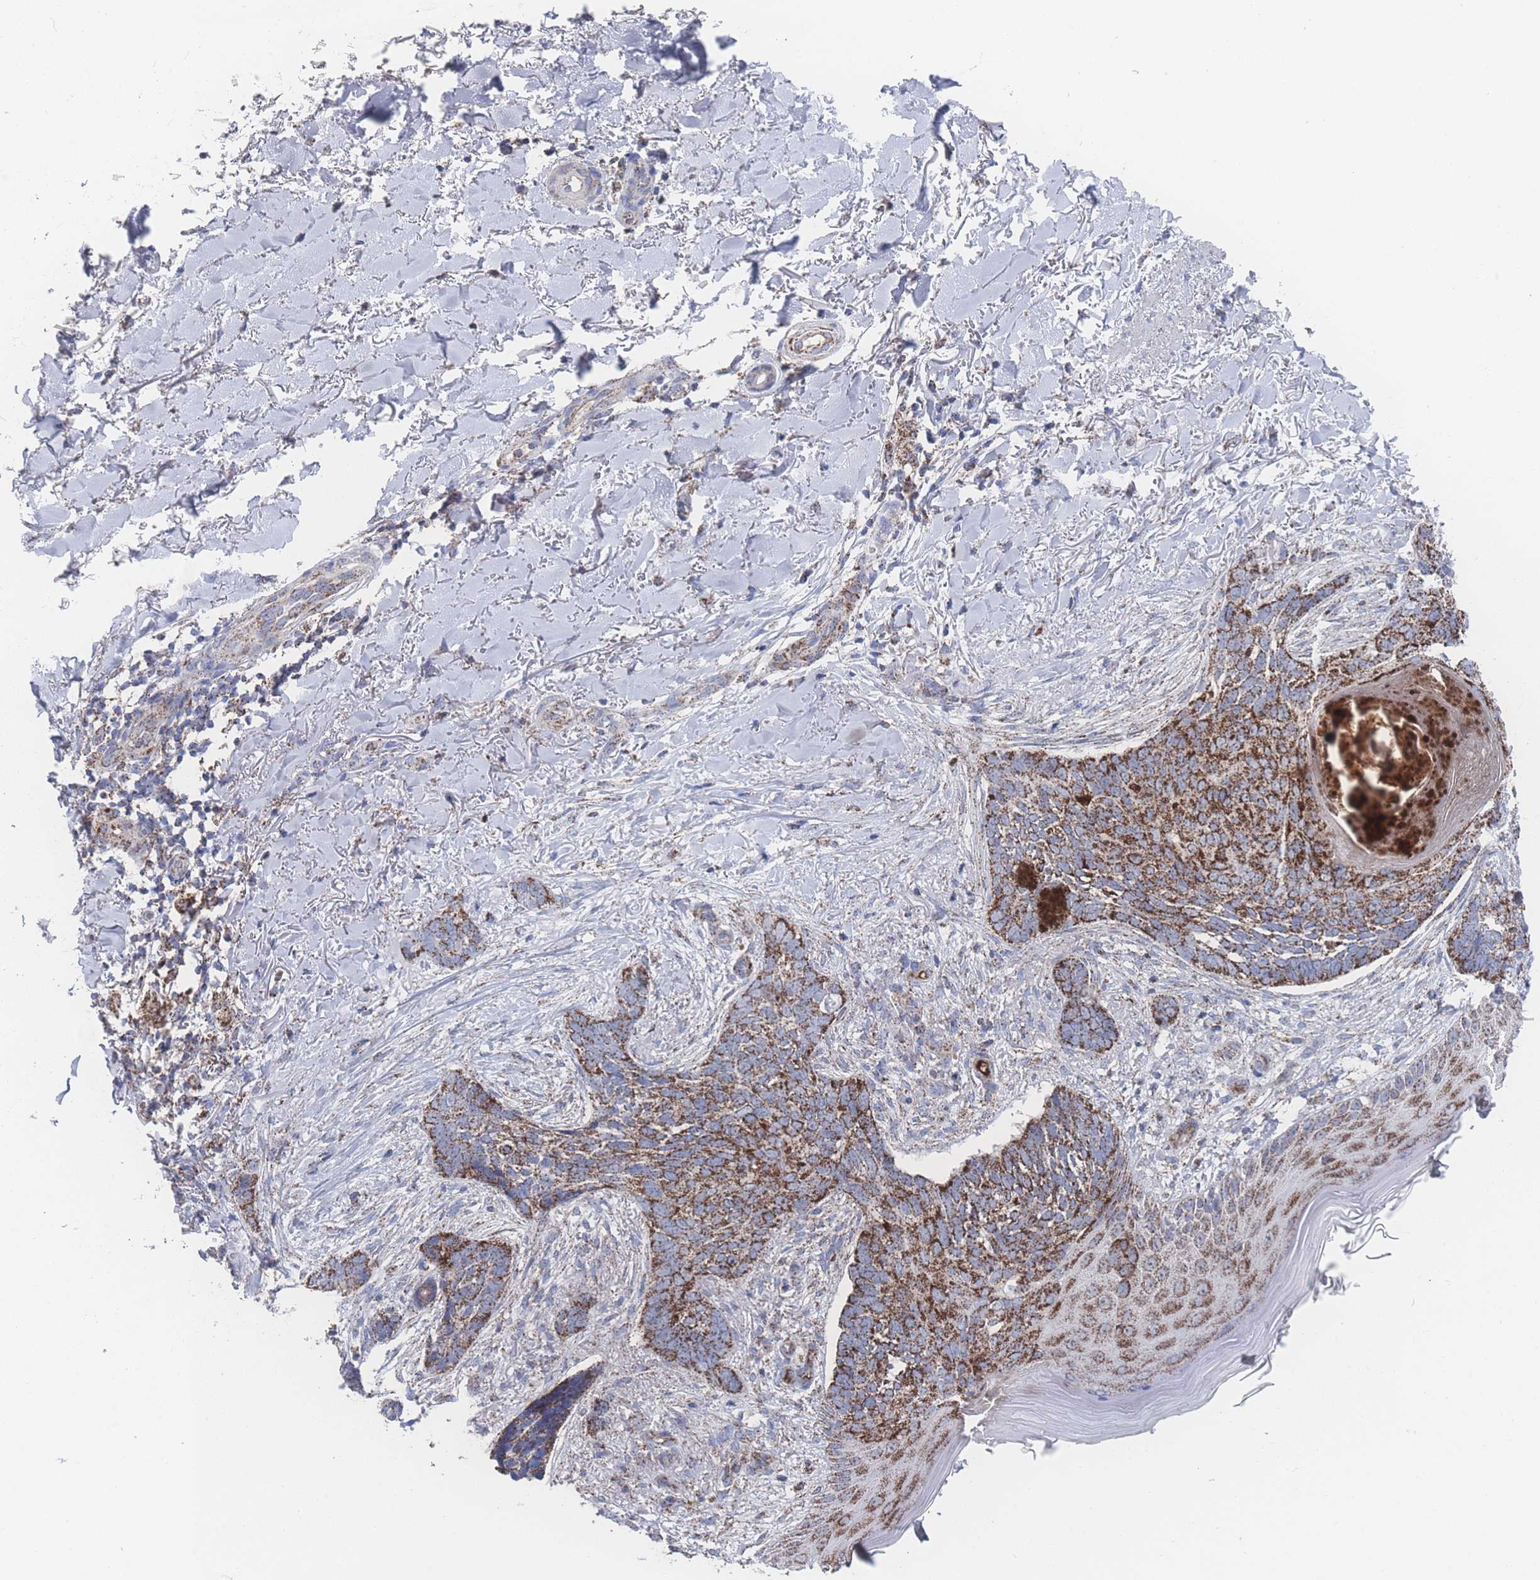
{"staining": {"intensity": "strong", "quantity": ">75%", "location": "cytoplasmic/membranous"}, "tissue": "skin cancer", "cell_type": "Tumor cells", "image_type": "cancer", "snomed": [{"axis": "morphology", "description": "Normal tissue, NOS"}, {"axis": "morphology", "description": "Basal cell carcinoma"}, {"axis": "topography", "description": "Skin"}], "caption": "This is a histology image of IHC staining of skin cancer (basal cell carcinoma), which shows strong expression in the cytoplasmic/membranous of tumor cells.", "gene": "PEX14", "patient": {"sex": "female", "age": 67}}